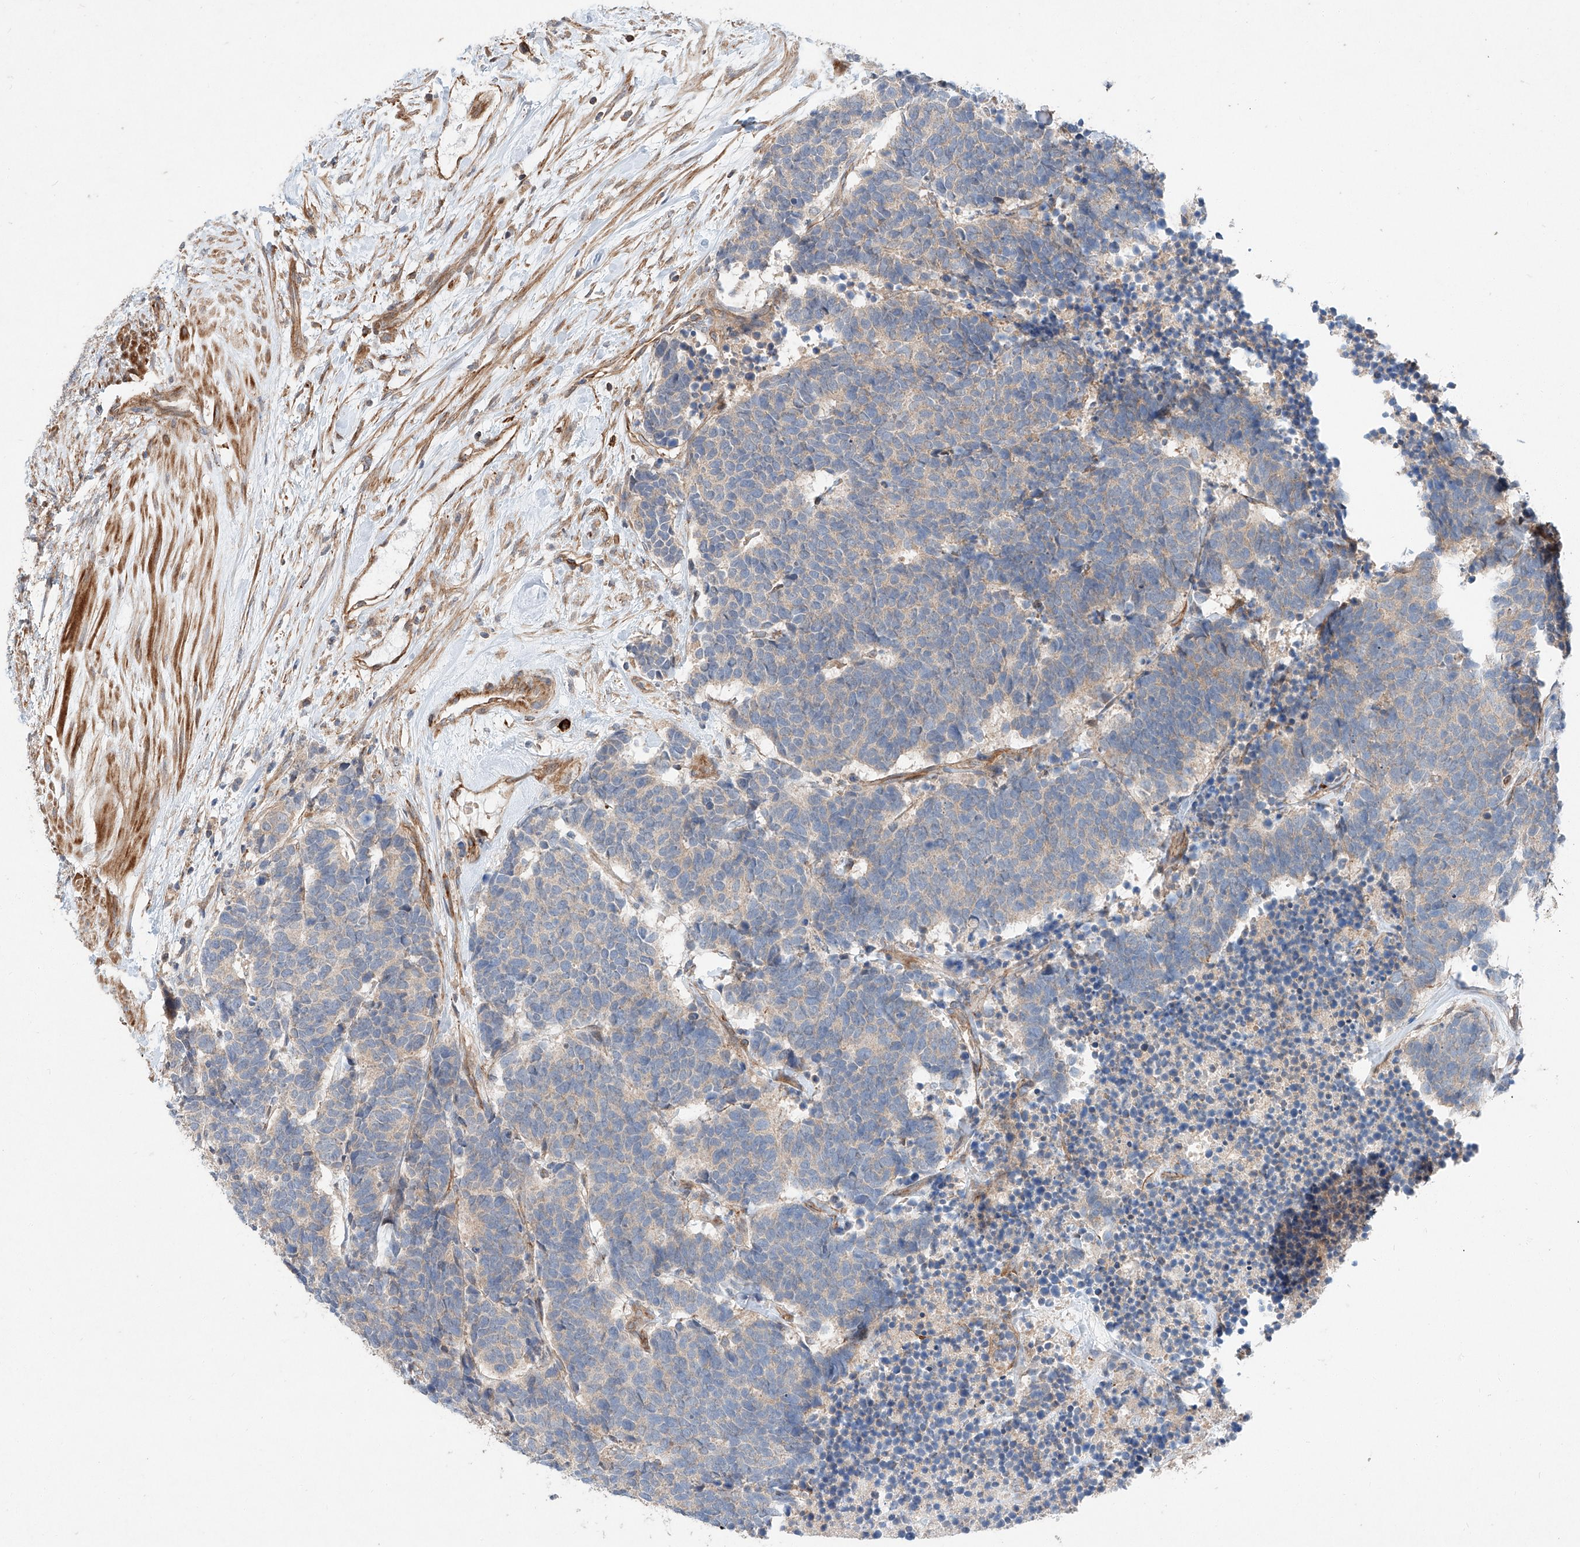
{"staining": {"intensity": "negative", "quantity": "none", "location": "none"}, "tissue": "carcinoid", "cell_type": "Tumor cells", "image_type": "cancer", "snomed": [{"axis": "morphology", "description": "Carcinoma, NOS"}, {"axis": "morphology", "description": "Carcinoid, malignant, NOS"}, {"axis": "topography", "description": "Urinary bladder"}], "caption": "The micrograph shows no significant positivity in tumor cells of carcinoid.", "gene": "MINDY4", "patient": {"sex": "male", "age": 57}}